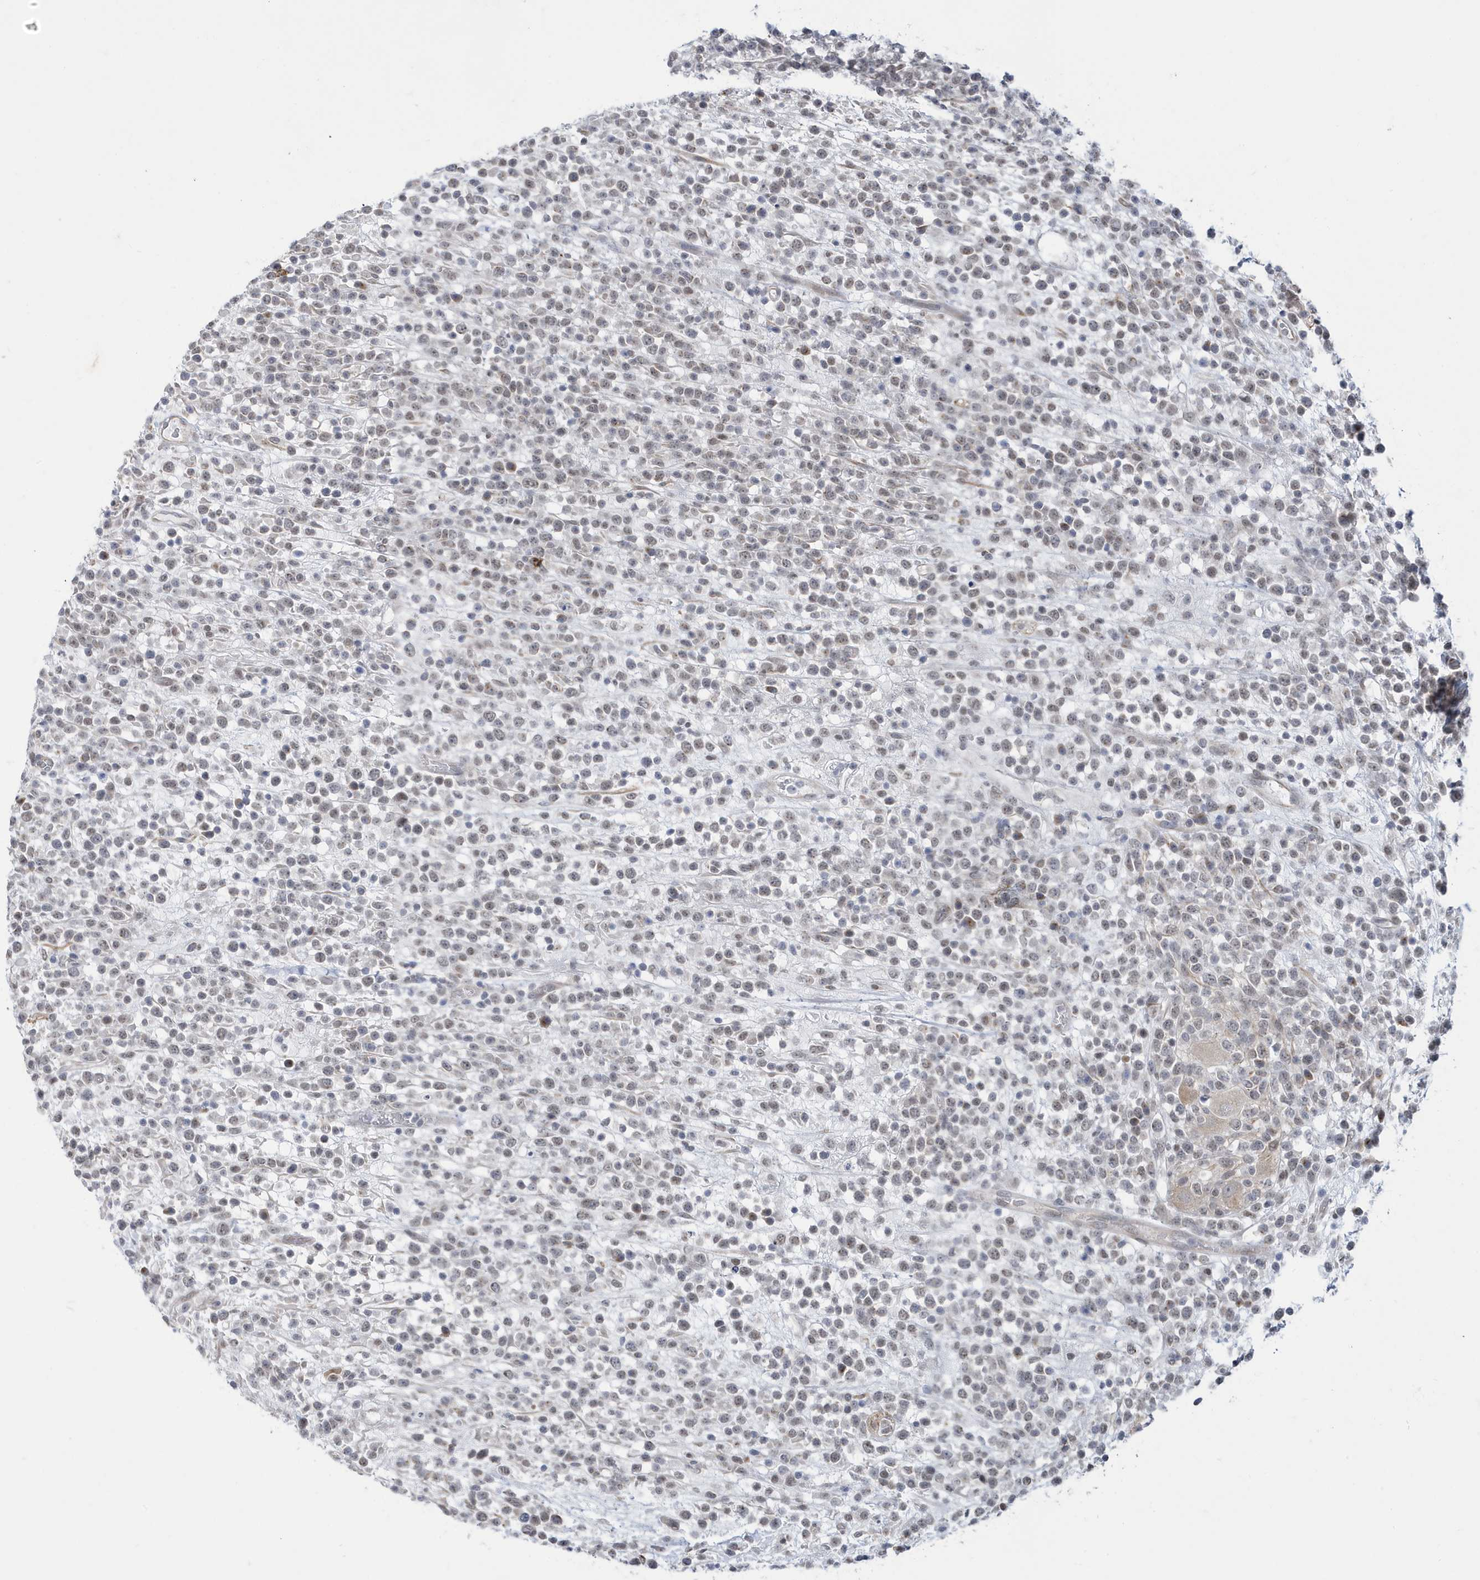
{"staining": {"intensity": "weak", "quantity": ">75%", "location": "nuclear"}, "tissue": "lymphoma", "cell_type": "Tumor cells", "image_type": "cancer", "snomed": [{"axis": "morphology", "description": "Malignant lymphoma, non-Hodgkin's type, High grade"}, {"axis": "topography", "description": "Colon"}], "caption": "This is an image of IHC staining of lymphoma, which shows weak positivity in the nuclear of tumor cells.", "gene": "ZNF654", "patient": {"sex": "female", "age": 53}}